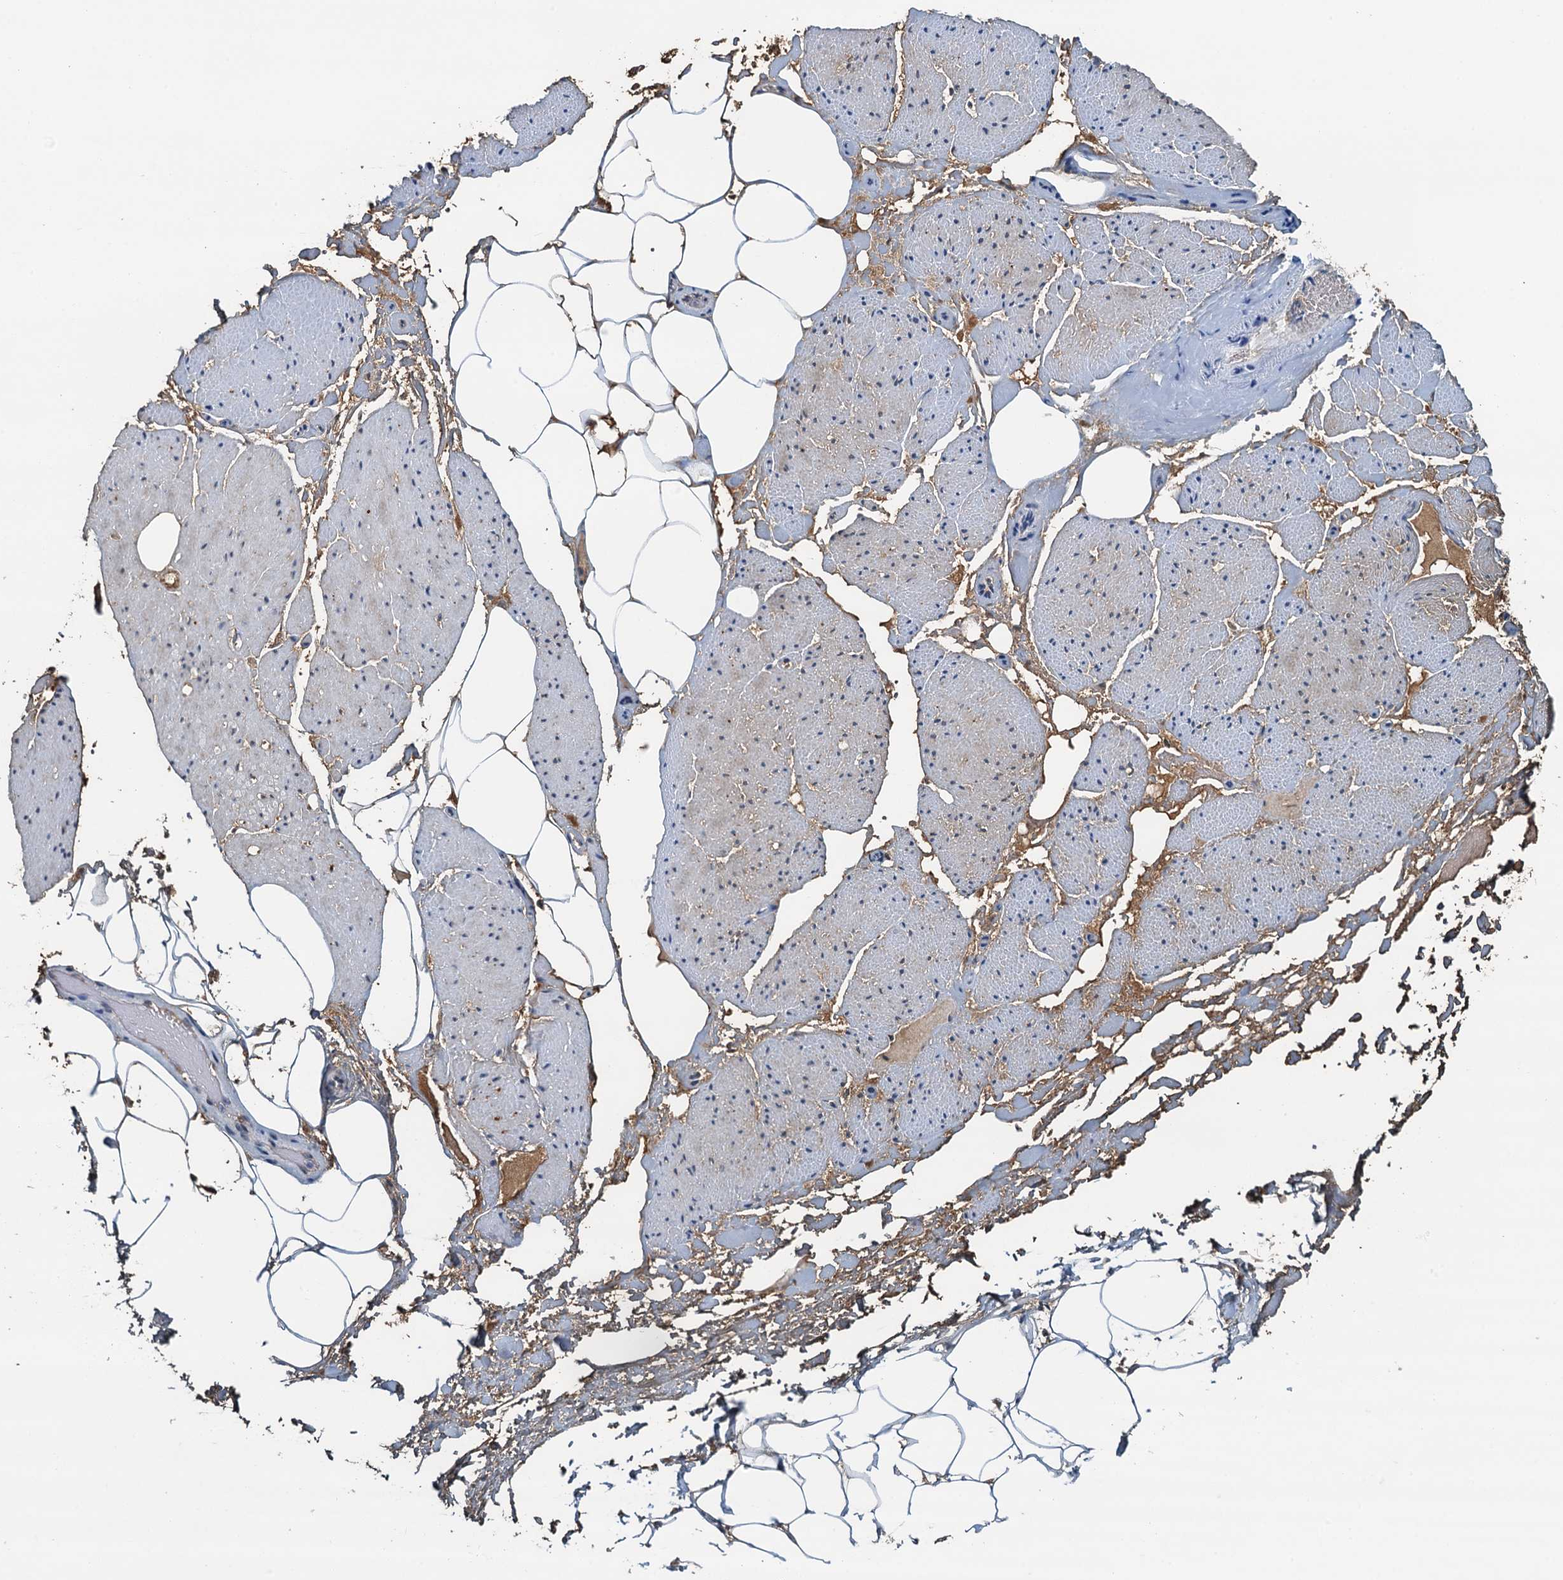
{"staining": {"intensity": "moderate", "quantity": "25%-75%", "location": "cytoplasmic/membranous"}, "tissue": "adipose tissue", "cell_type": "Adipocytes", "image_type": "normal", "snomed": [{"axis": "morphology", "description": "Normal tissue, NOS"}, {"axis": "morphology", "description": "Adenocarcinoma, Low grade"}, {"axis": "topography", "description": "Prostate"}, {"axis": "topography", "description": "Peripheral nerve tissue"}], "caption": "Protein analysis of normal adipose tissue demonstrates moderate cytoplasmic/membranous positivity in about 25%-75% of adipocytes. (IHC, brightfield microscopy, high magnification).", "gene": "LSM14B", "patient": {"sex": "male", "age": 63}}